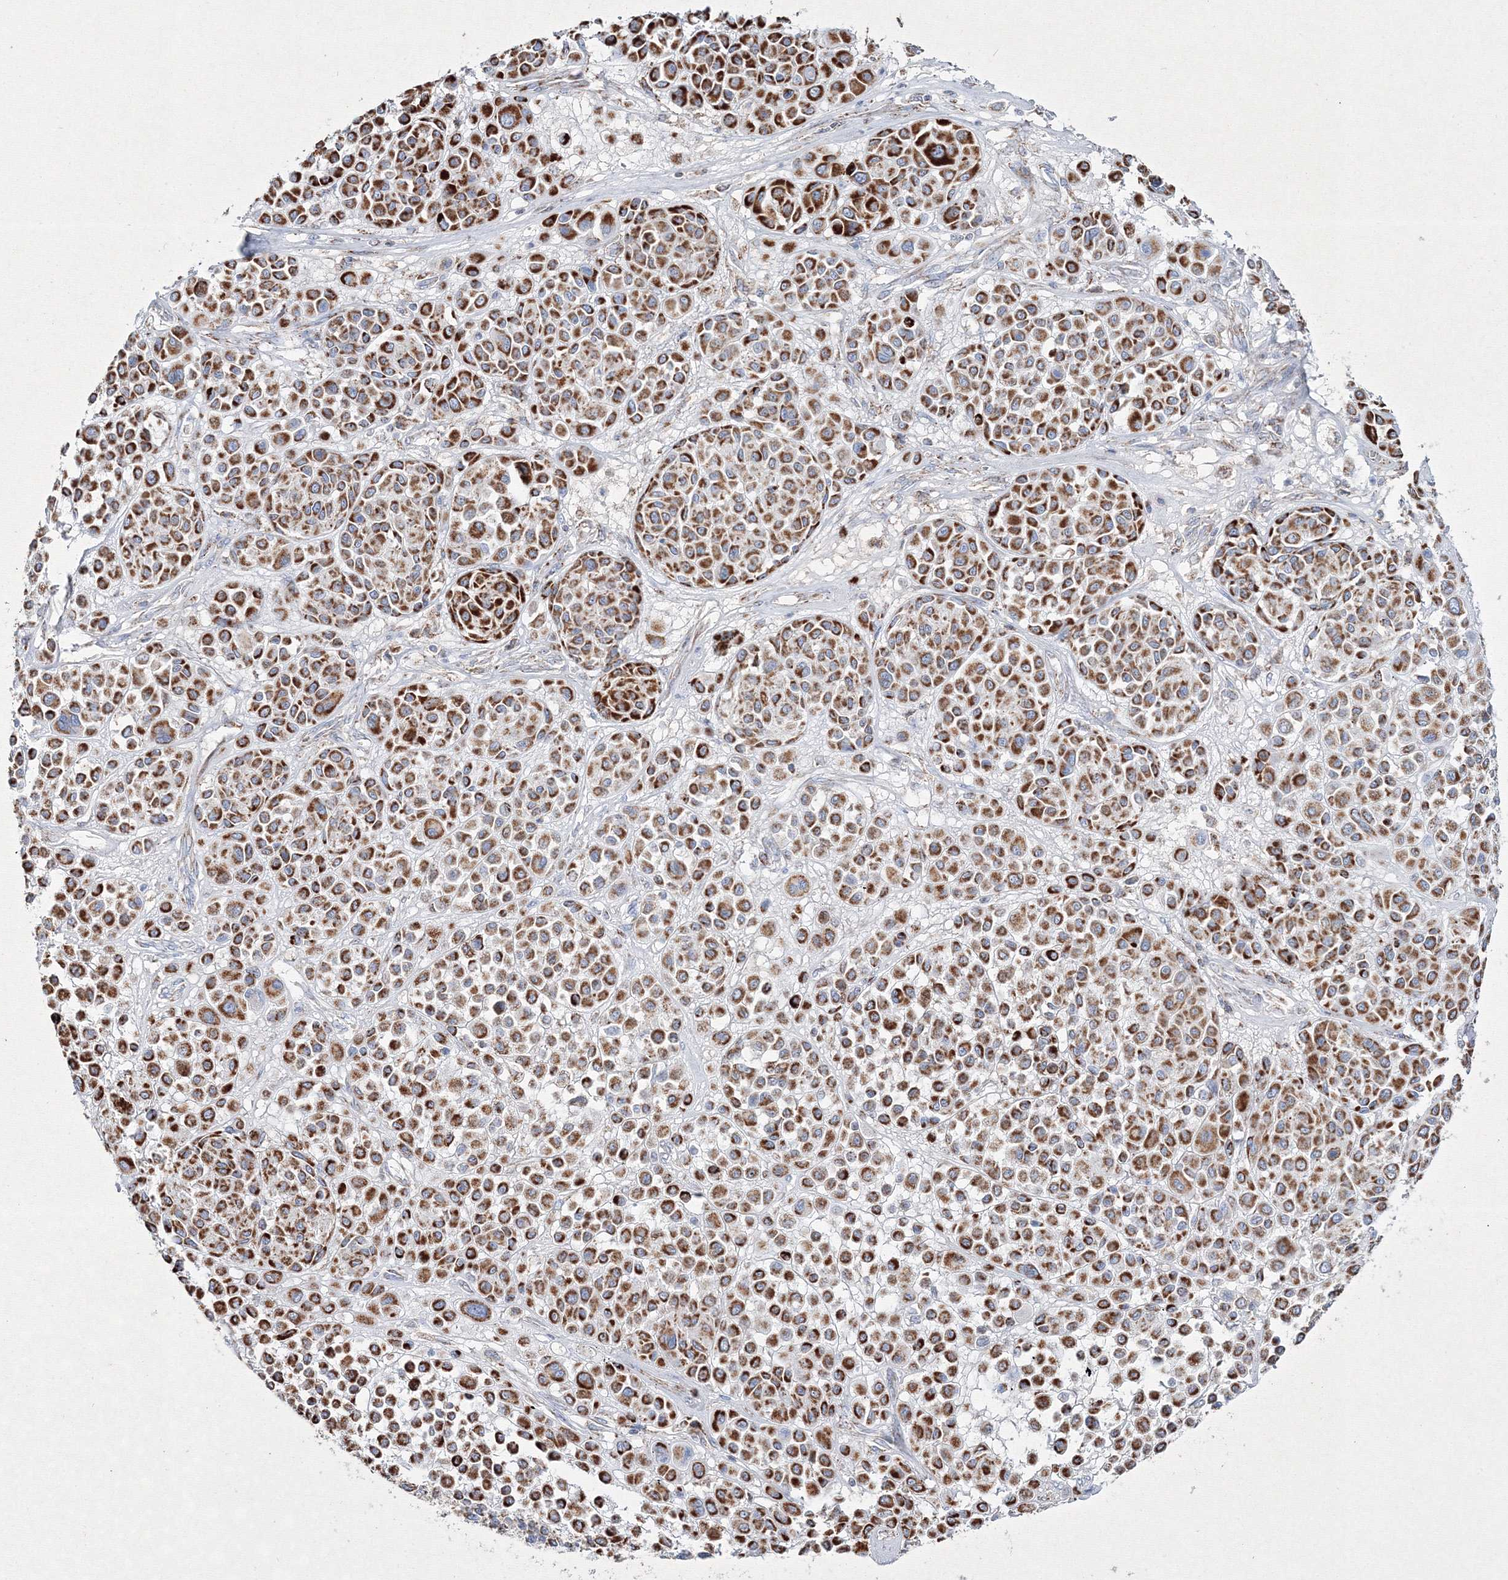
{"staining": {"intensity": "moderate", "quantity": ">75%", "location": "cytoplasmic/membranous"}, "tissue": "melanoma", "cell_type": "Tumor cells", "image_type": "cancer", "snomed": [{"axis": "morphology", "description": "Malignant melanoma, Metastatic site"}, {"axis": "topography", "description": "Soft tissue"}], "caption": "Tumor cells display medium levels of moderate cytoplasmic/membranous expression in approximately >75% of cells in malignant melanoma (metastatic site). The protein of interest is stained brown, and the nuclei are stained in blue (DAB (3,3'-diaminobenzidine) IHC with brightfield microscopy, high magnification).", "gene": "IGSF9", "patient": {"sex": "male", "age": 41}}